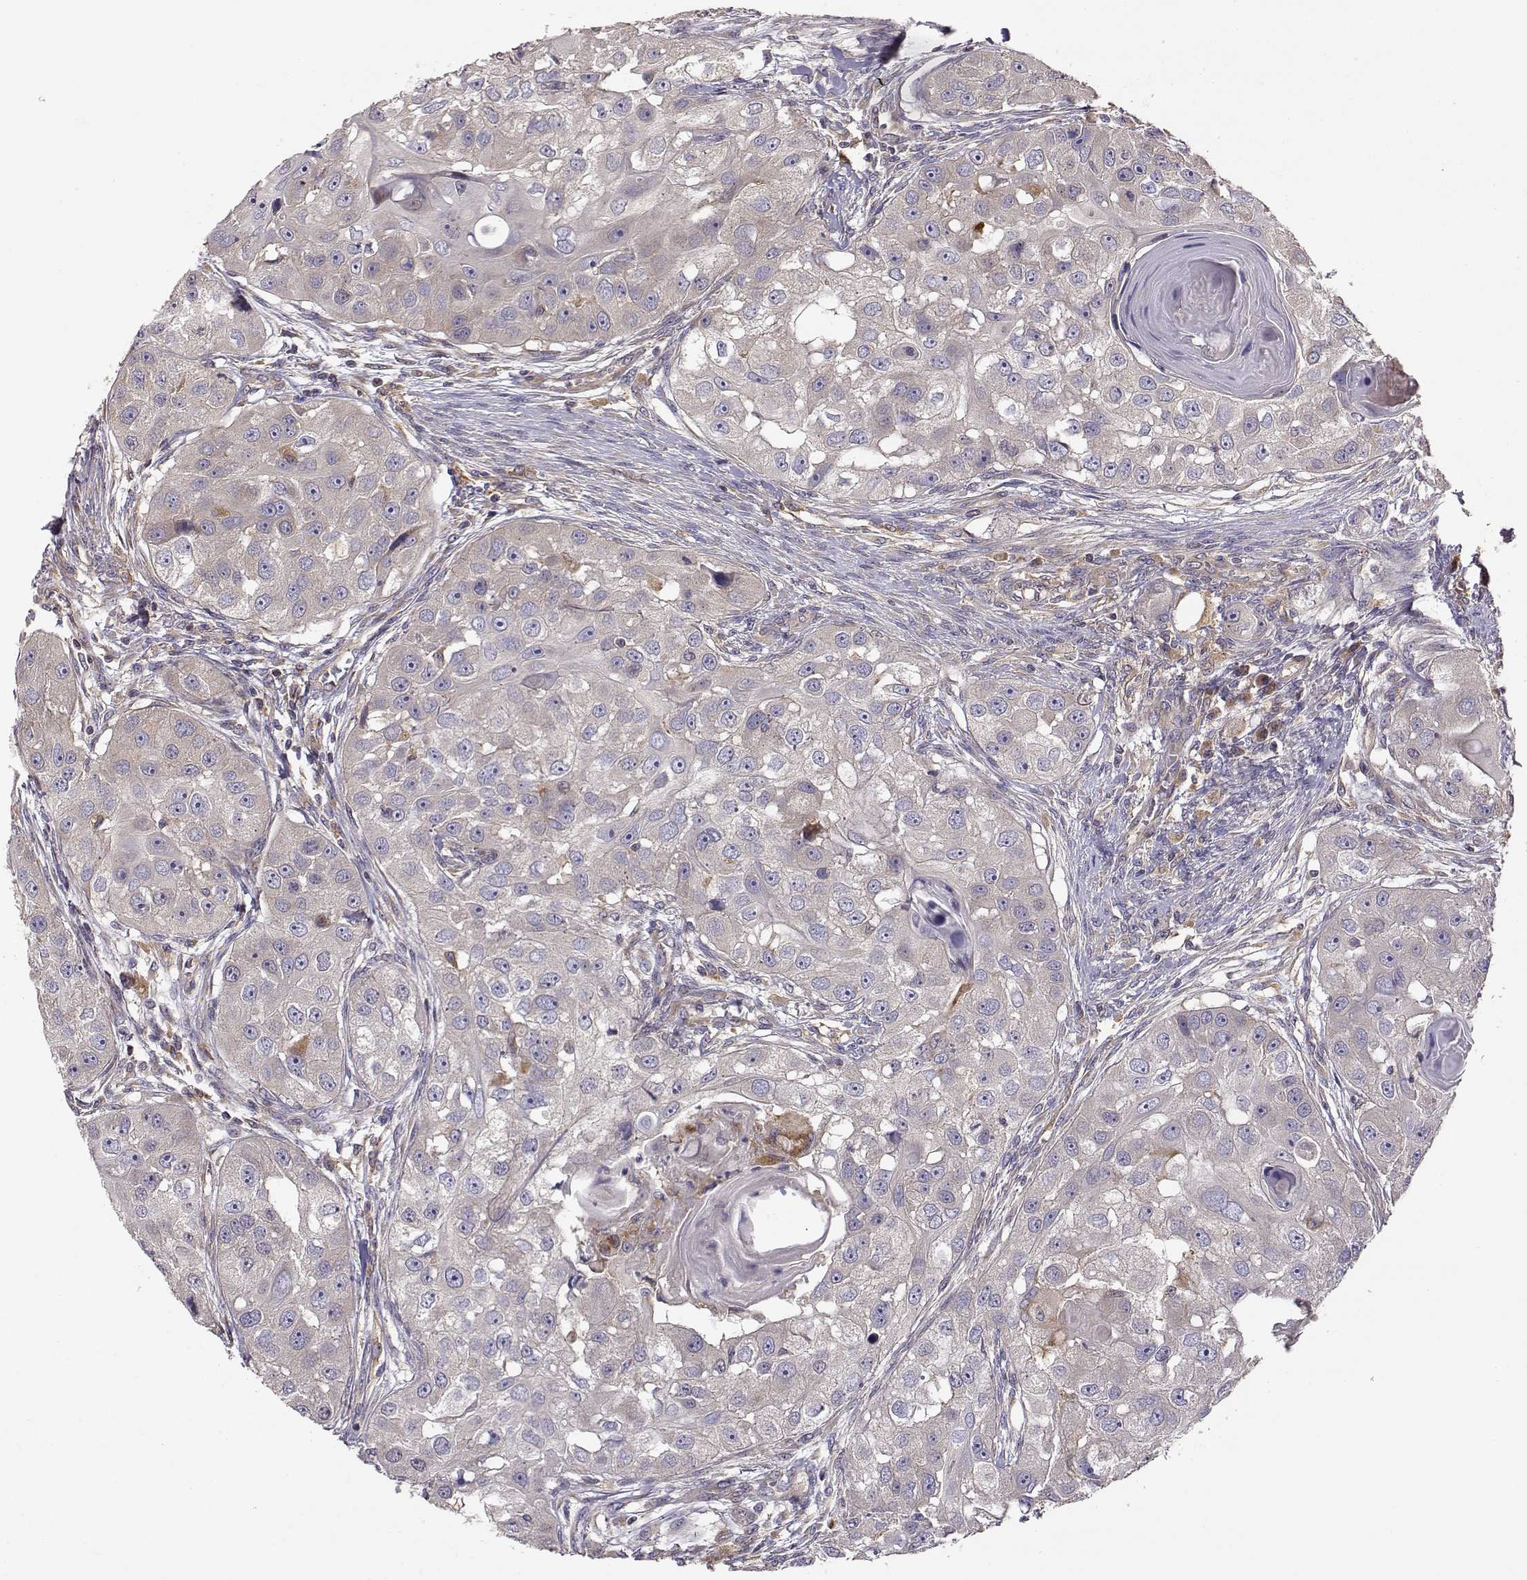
{"staining": {"intensity": "negative", "quantity": "none", "location": "none"}, "tissue": "head and neck cancer", "cell_type": "Tumor cells", "image_type": "cancer", "snomed": [{"axis": "morphology", "description": "Squamous cell carcinoma, NOS"}, {"axis": "topography", "description": "Head-Neck"}], "caption": "A micrograph of head and neck cancer stained for a protein displays no brown staining in tumor cells.", "gene": "CRIM1", "patient": {"sex": "male", "age": 51}}